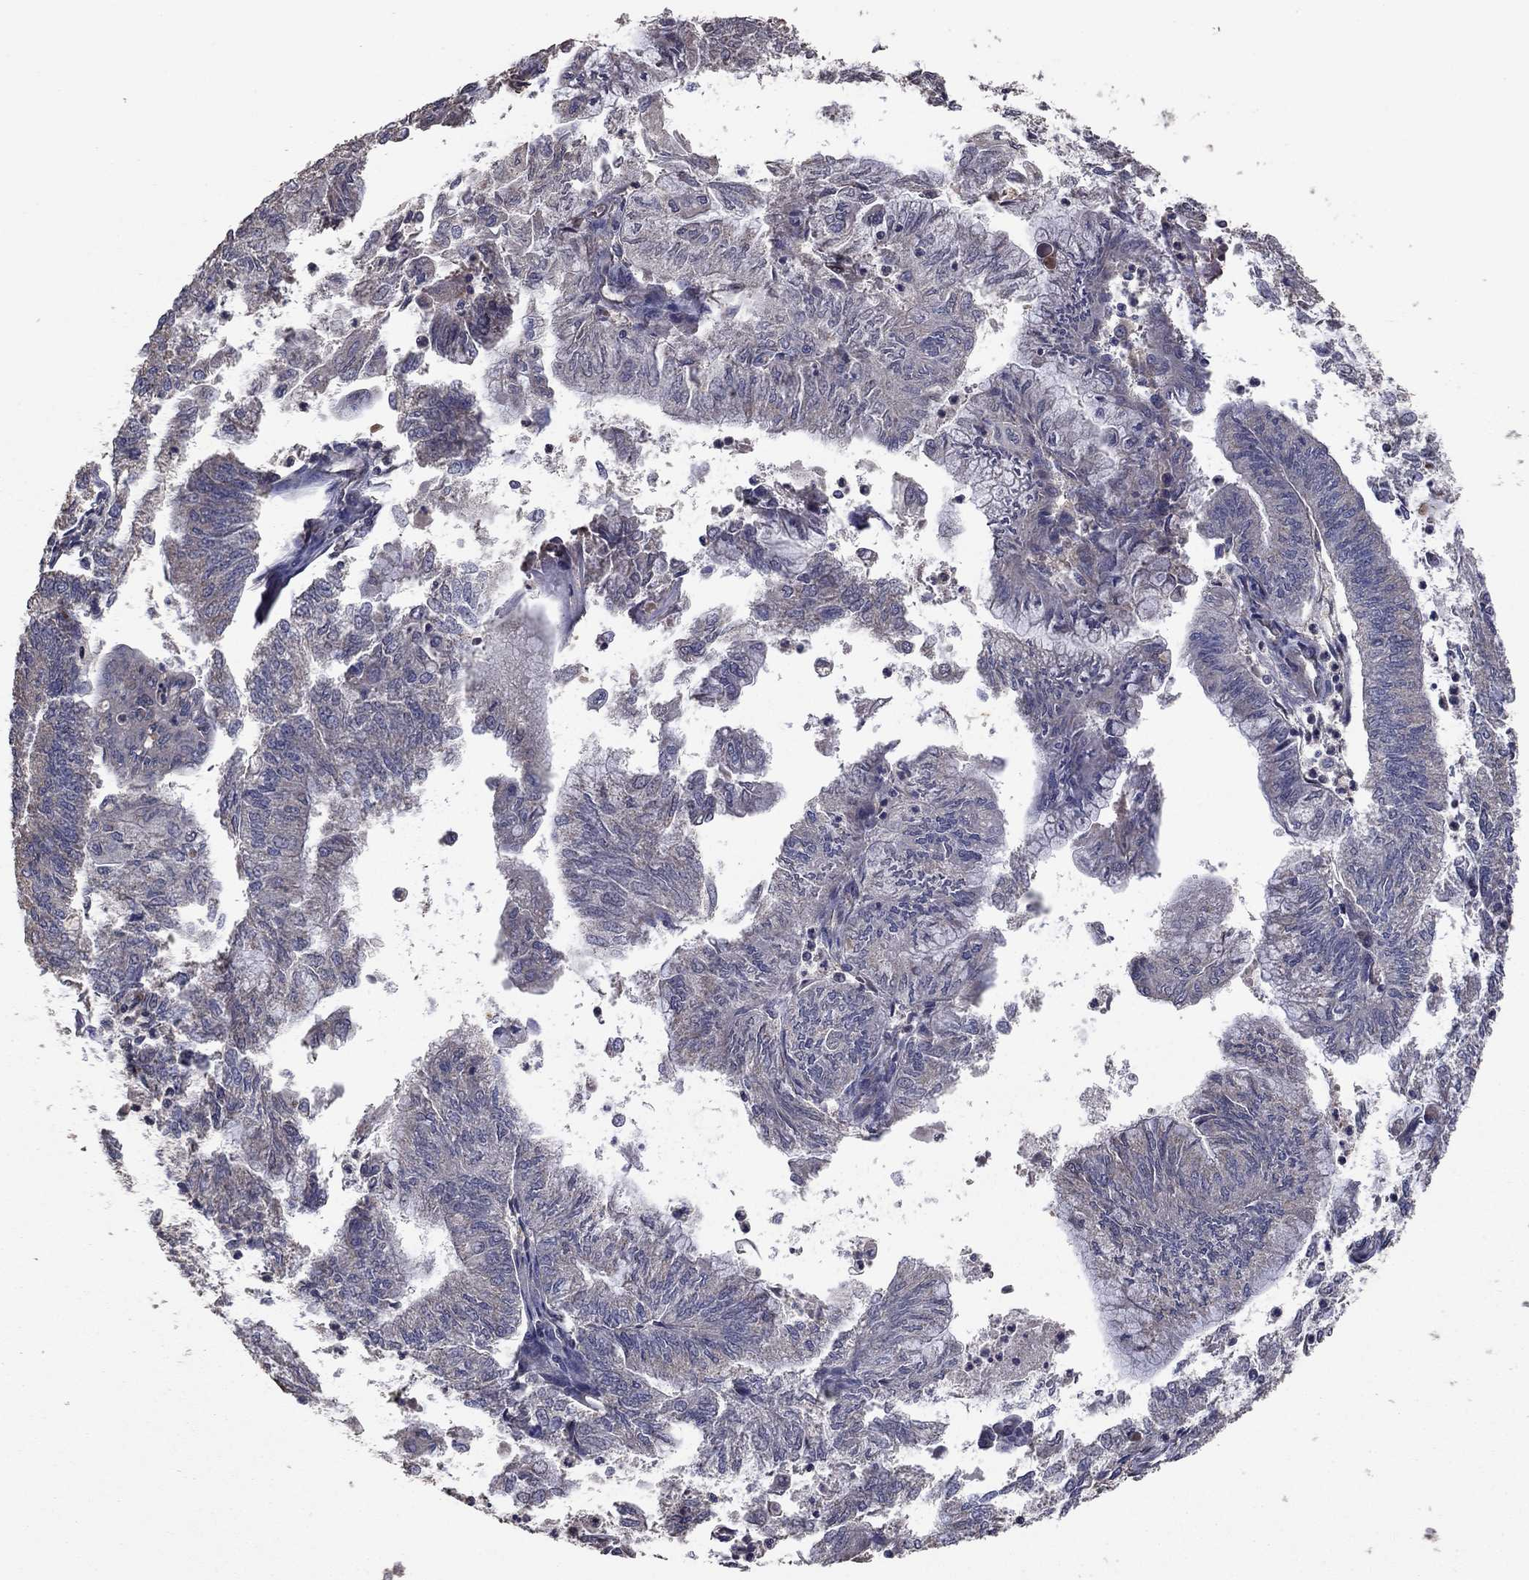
{"staining": {"intensity": "negative", "quantity": "none", "location": "none"}, "tissue": "endometrial cancer", "cell_type": "Tumor cells", "image_type": "cancer", "snomed": [{"axis": "morphology", "description": "Adenocarcinoma, NOS"}, {"axis": "topography", "description": "Endometrium"}], "caption": "Human adenocarcinoma (endometrial) stained for a protein using immunohistochemistry shows no staining in tumor cells.", "gene": "FLT4", "patient": {"sex": "female", "age": 59}}